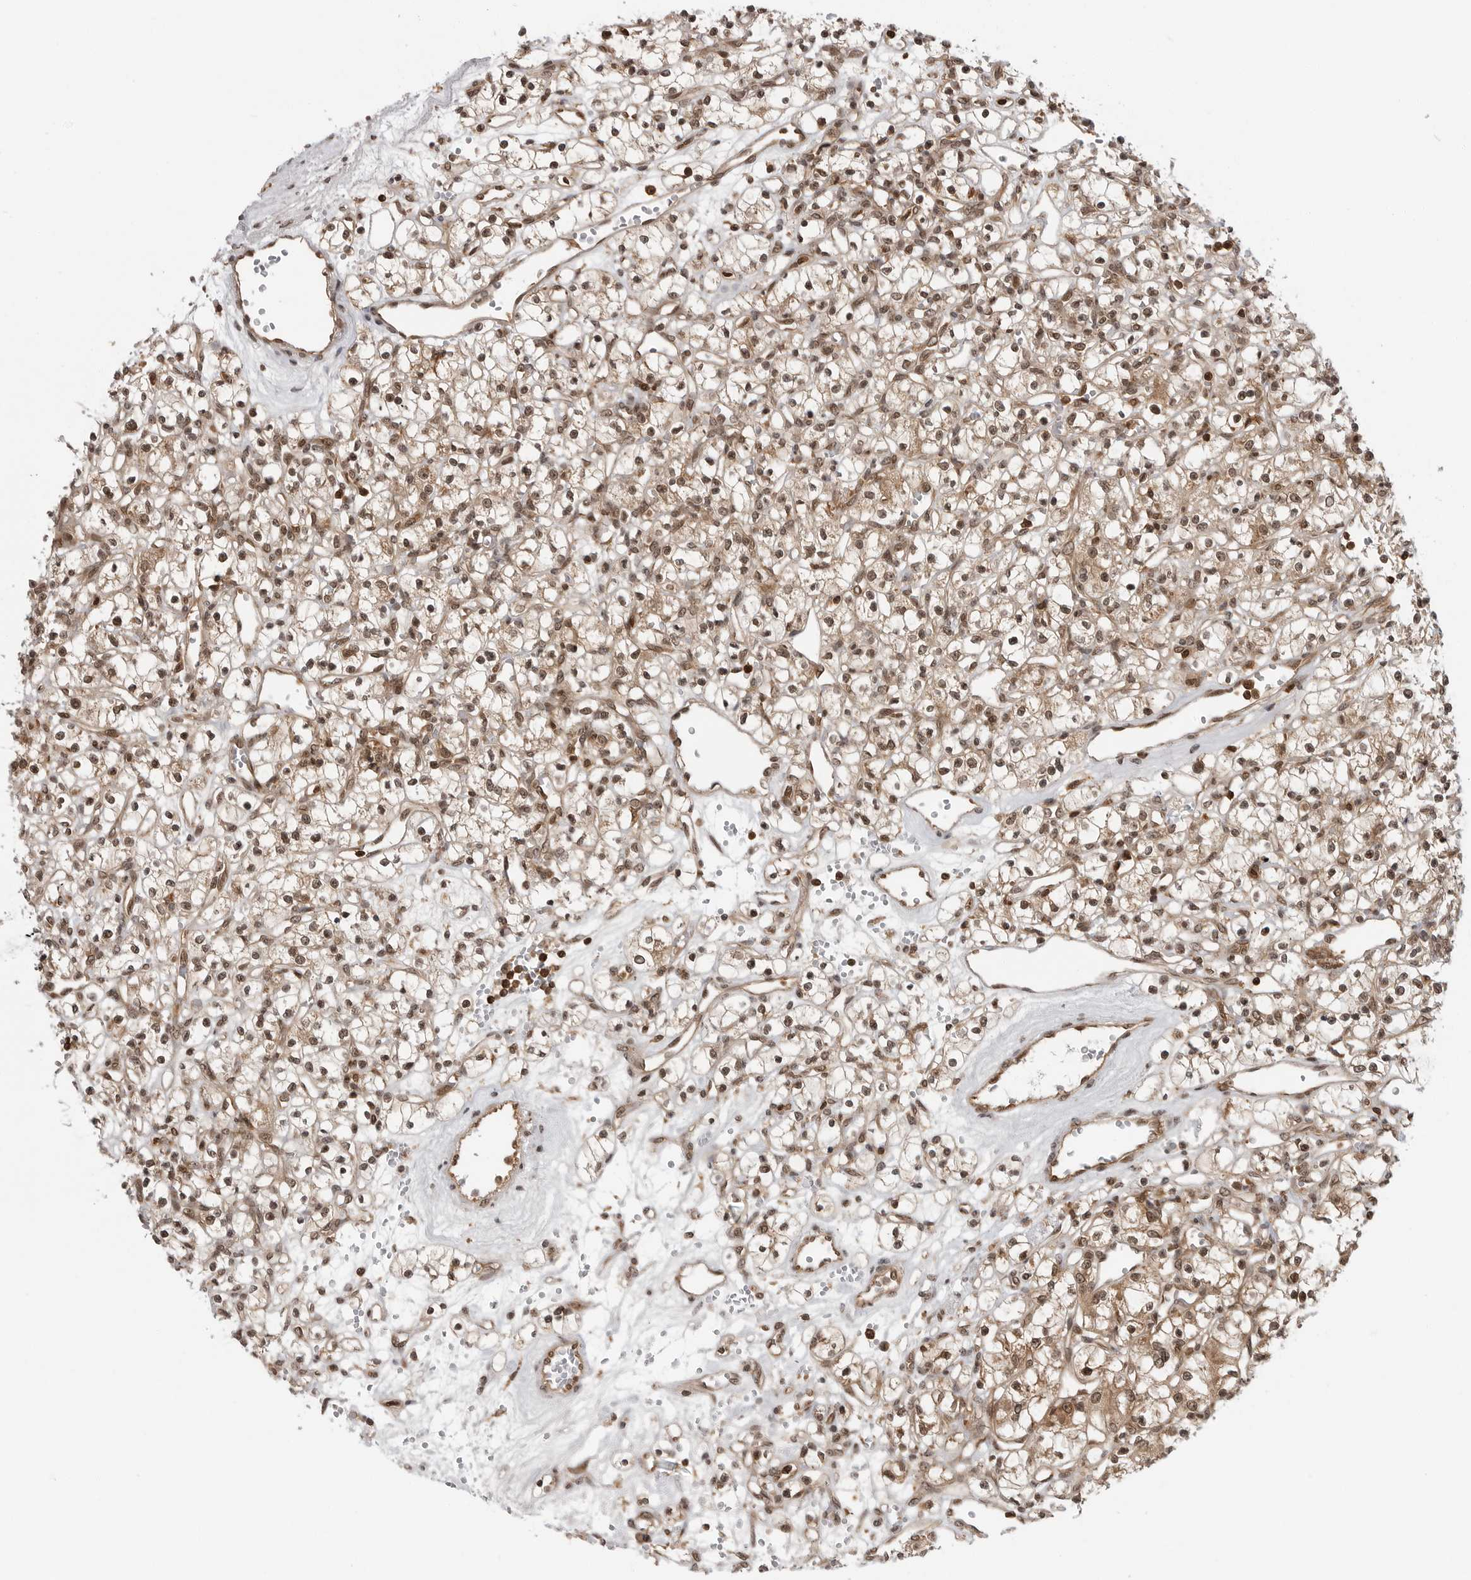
{"staining": {"intensity": "moderate", "quantity": ">75%", "location": "cytoplasmic/membranous,nuclear"}, "tissue": "renal cancer", "cell_type": "Tumor cells", "image_type": "cancer", "snomed": [{"axis": "morphology", "description": "Adenocarcinoma, NOS"}, {"axis": "topography", "description": "Kidney"}], "caption": "Renal cancer (adenocarcinoma) stained with immunohistochemistry reveals moderate cytoplasmic/membranous and nuclear expression in approximately >75% of tumor cells. (Stains: DAB (3,3'-diaminobenzidine) in brown, nuclei in blue, Microscopy: brightfield microscopy at high magnification).", "gene": "SZRD1", "patient": {"sex": "female", "age": 59}}